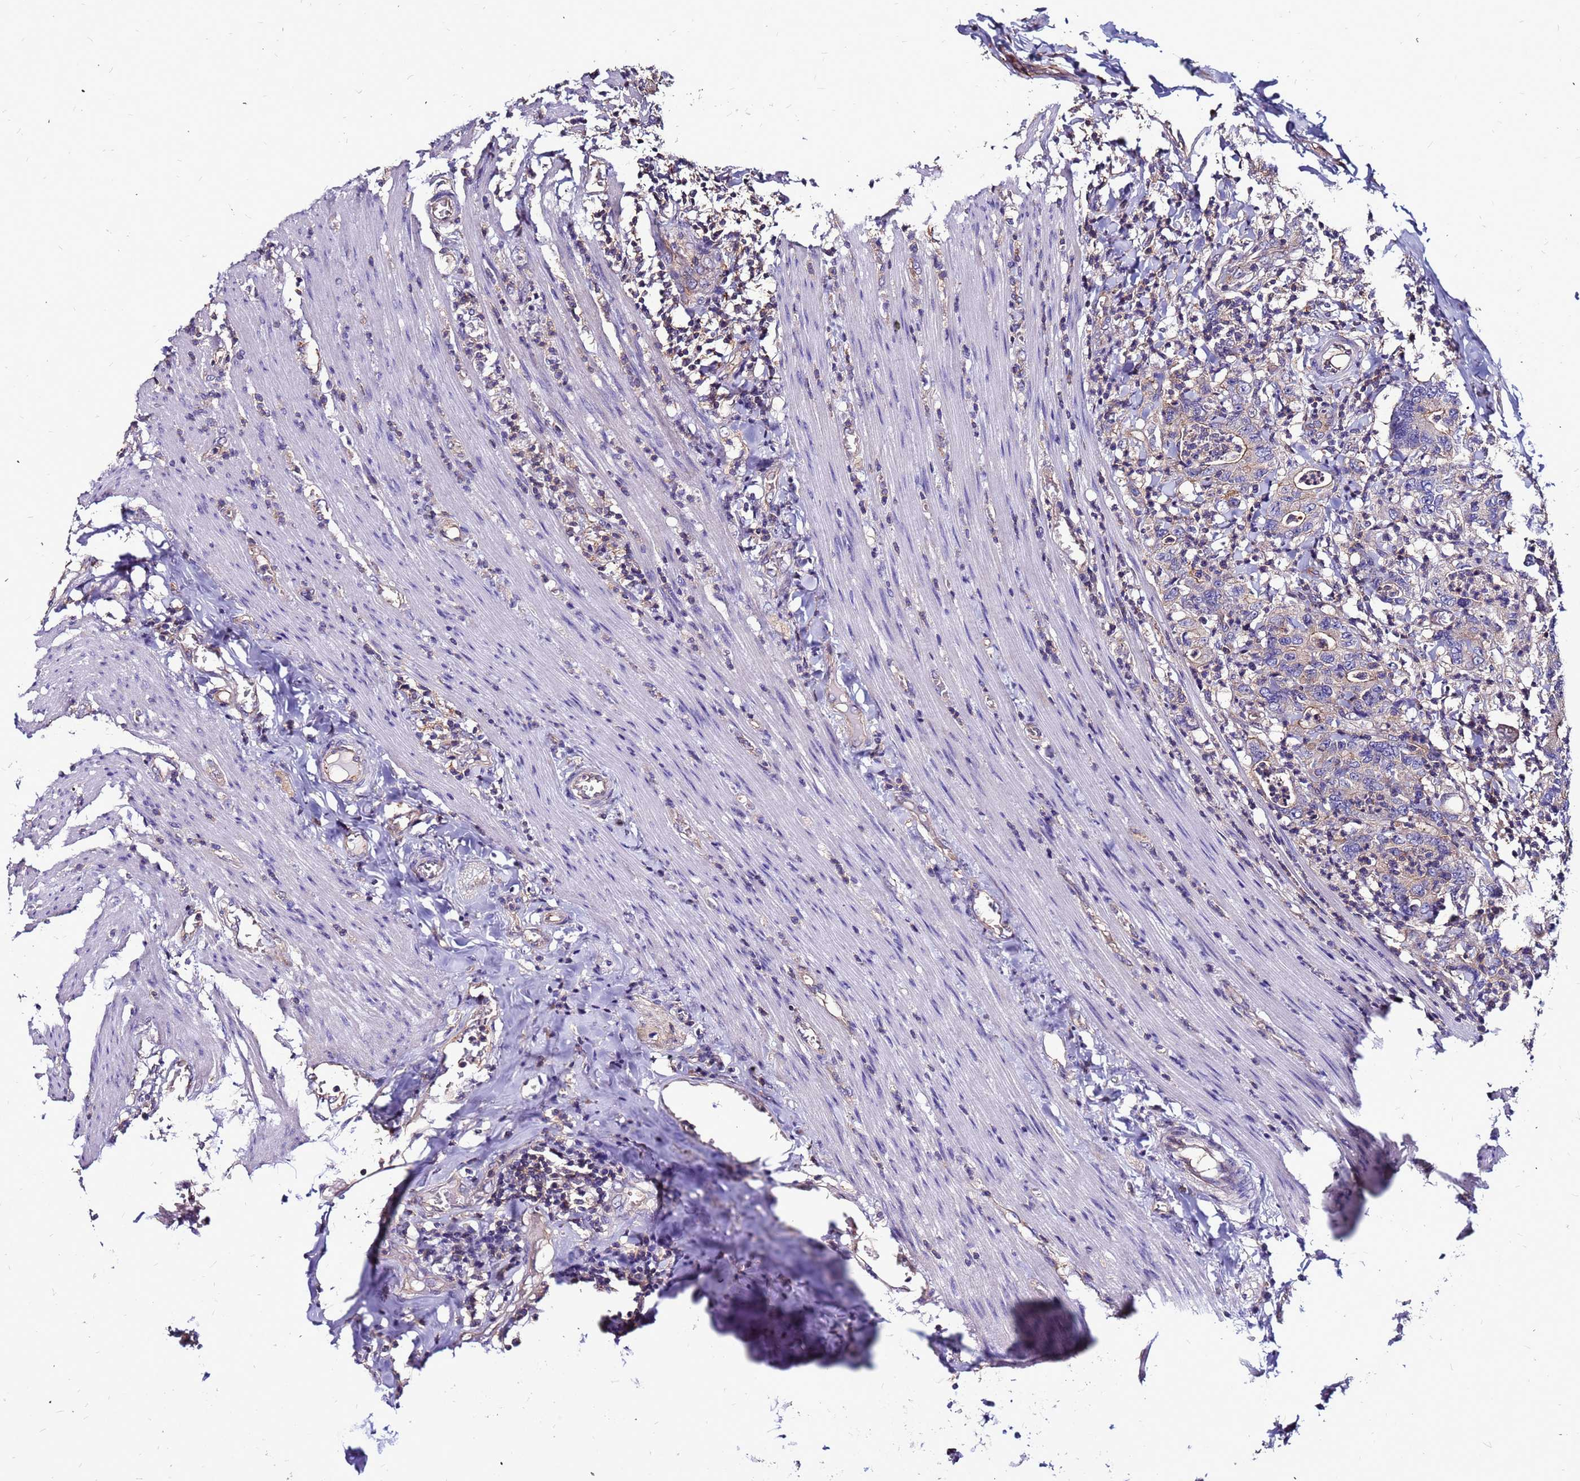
{"staining": {"intensity": "weak", "quantity": "<25%", "location": "cytoplasmic/membranous"}, "tissue": "colorectal cancer", "cell_type": "Tumor cells", "image_type": "cancer", "snomed": [{"axis": "morphology", "description": "Adenocarcinoma, NOS"}, {"axis": "topography", "description": "Colon"}], "caption": "This micrograph is of adenocarcinoma (colorectal) stained with immunohistochemistry (IHC) to label a protein in brown with the nuclei are counter-stained blue. There is no expression in tumor cells. Nuclei are stained in blue.", "gene": "NRN1L", "patient": {"sex": "female", "age": 75}}